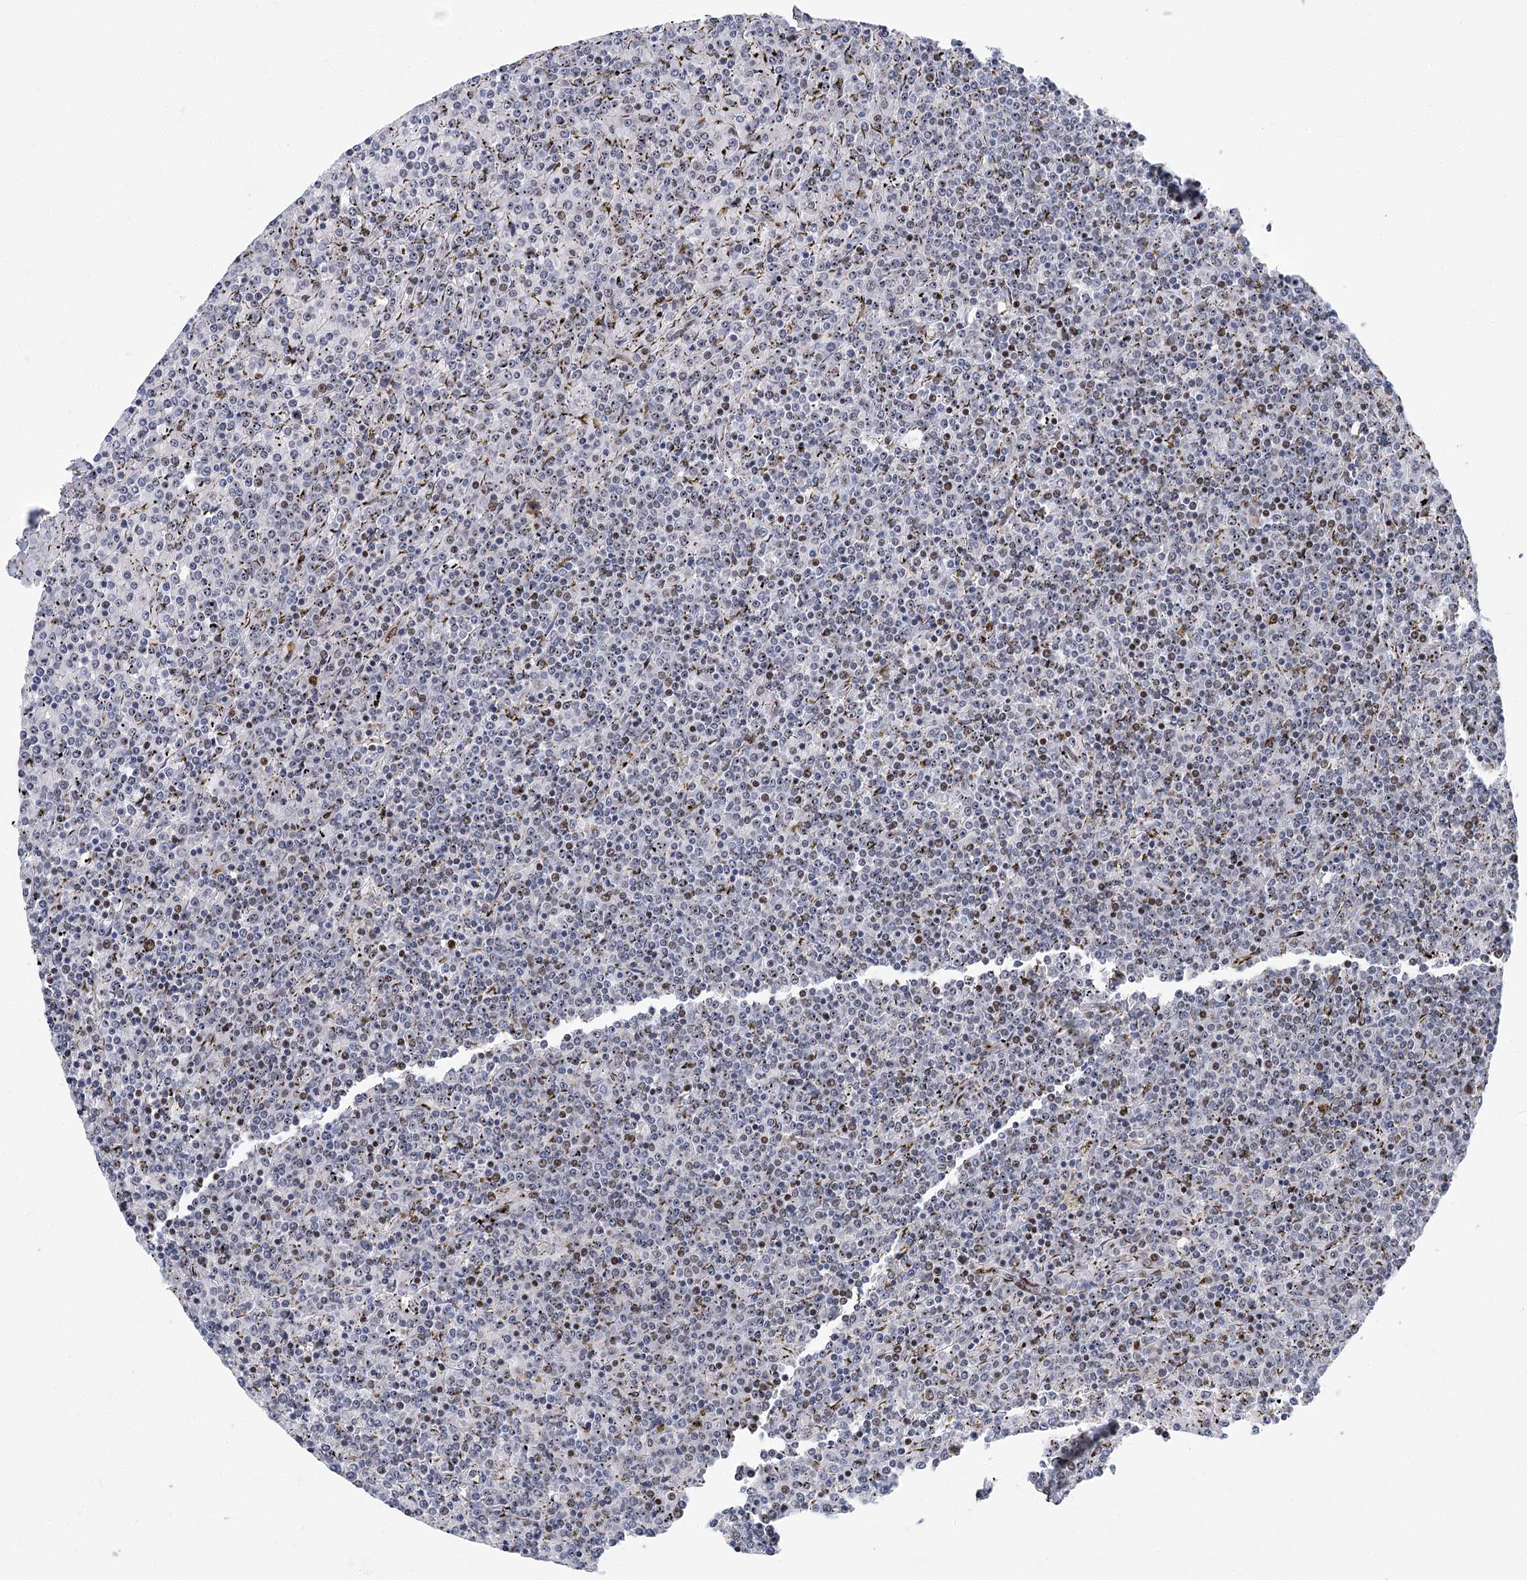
{"staining": {"intensity": "weak", "quantity": "25%-75%", "location": "nuclear"}, "tissue": "lymphoma", "cell_type": "Tumor cells", "image_type": "cancer", "snomed": [{"axis": "morphology", "description": "Malignant lymphoma, non-Hodgkin's type, Low grade"}, {"axis": "topography", "description": "Spleen"}], "caption": "Immunohistochemistry (IHC) of human low-grade malignant lymphoma, non-Hodgkin's type displays low levels of weak nuclear positivity in approximately 25%-75% of tumor cells.", "gene": "CAMTA1", "patient": {"sex": "female", "age": 19}}